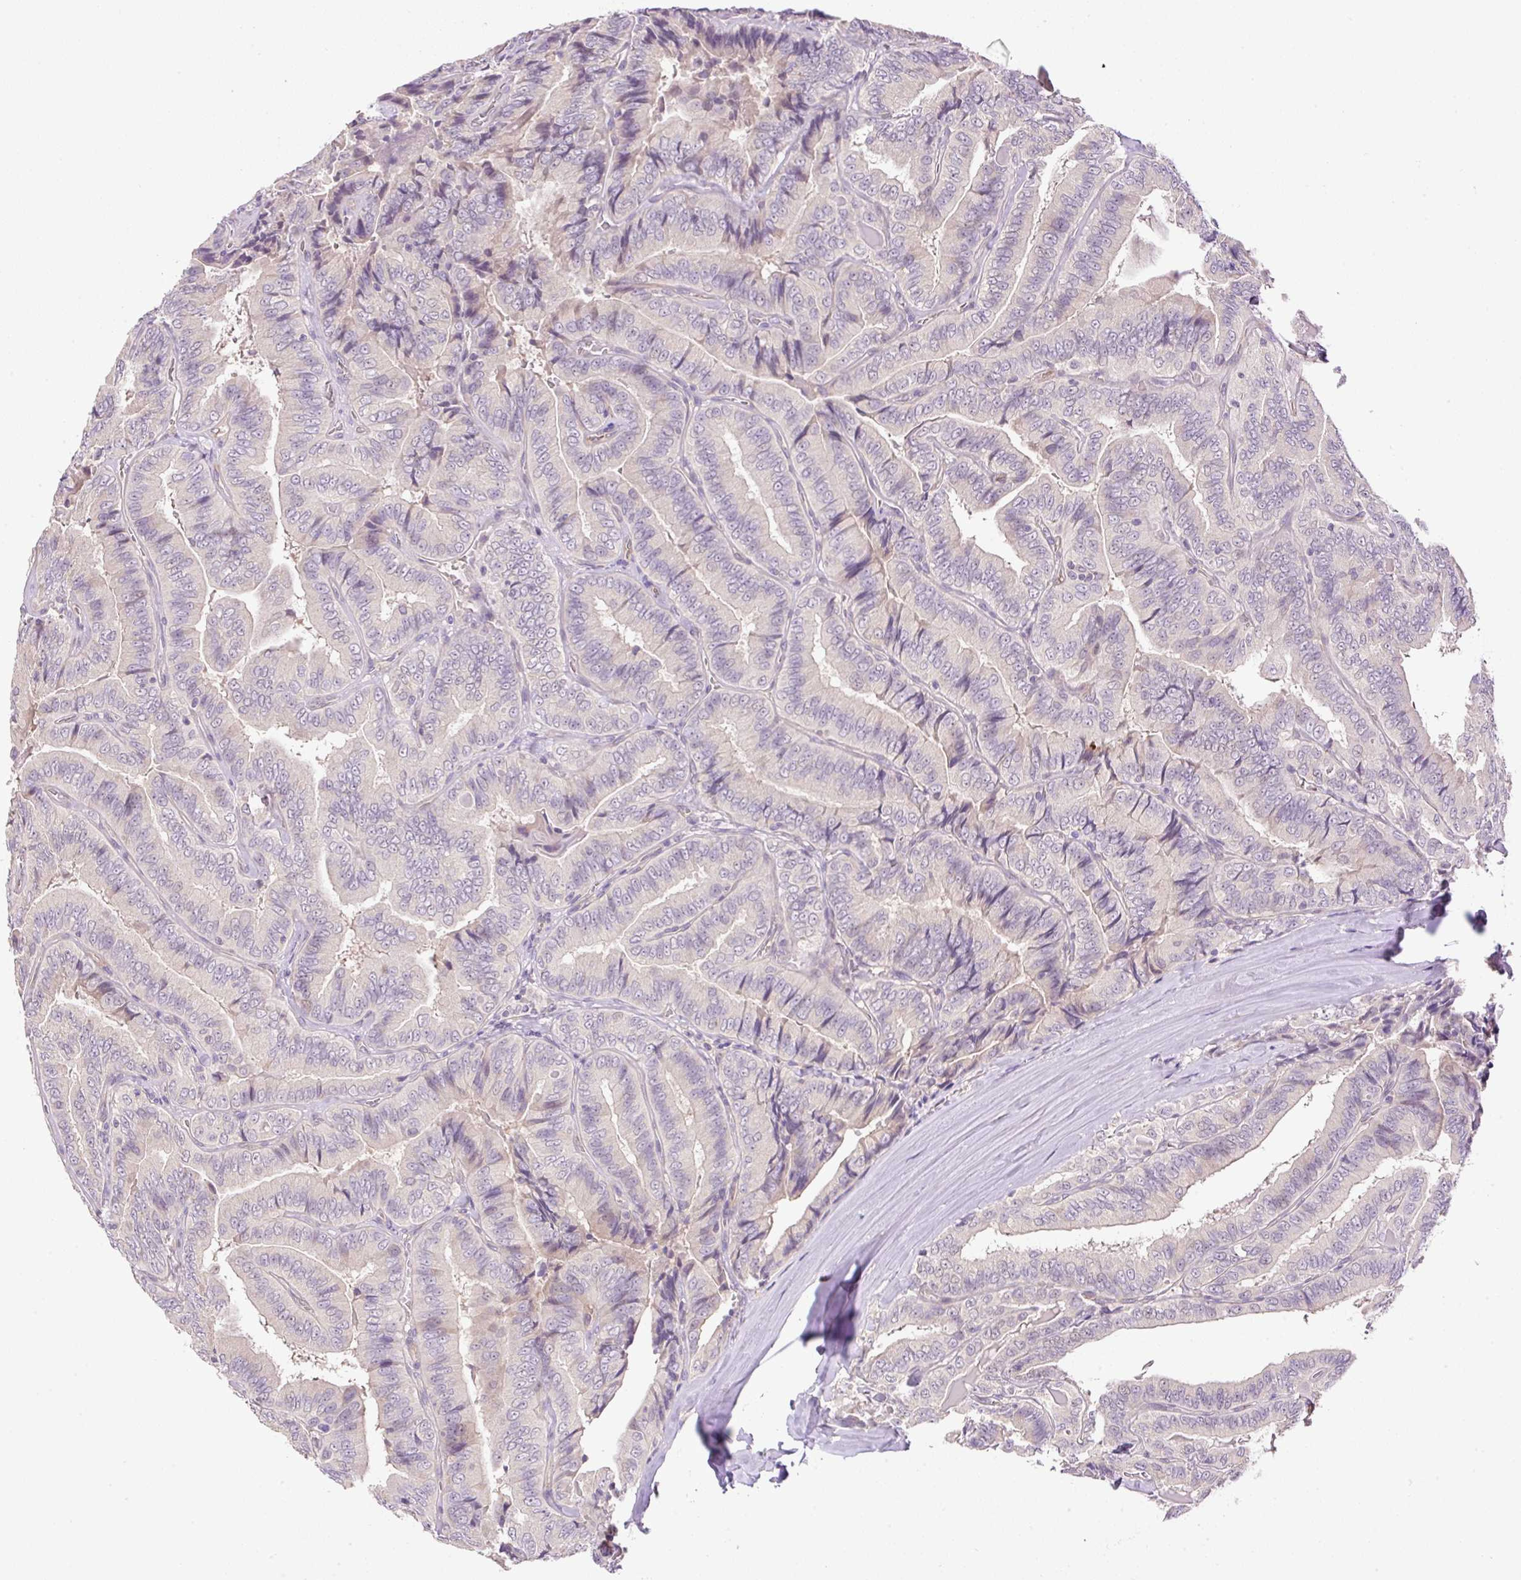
{"staining": {"intensity": "negative", "quantity": "none", "location": "none"}, "tissue": "thyroid cancer", "cell_type": "Tumor cells", "image_type": "cancer", "snomed": [{"axis": "morphology", "description": "Papillary adenocarcinoma, NOS"}, {"axis": "topography", "description": "Thyroid gland"}], "caption": "Immunohistochemistry micrograph of human thyroid cancer (papillary adenocarcinoma) stained for a protein (brown), which exhibits no staining in tumor cells.", "gene": "HABP4", "patient": {"sex": "male", "age": 61}}